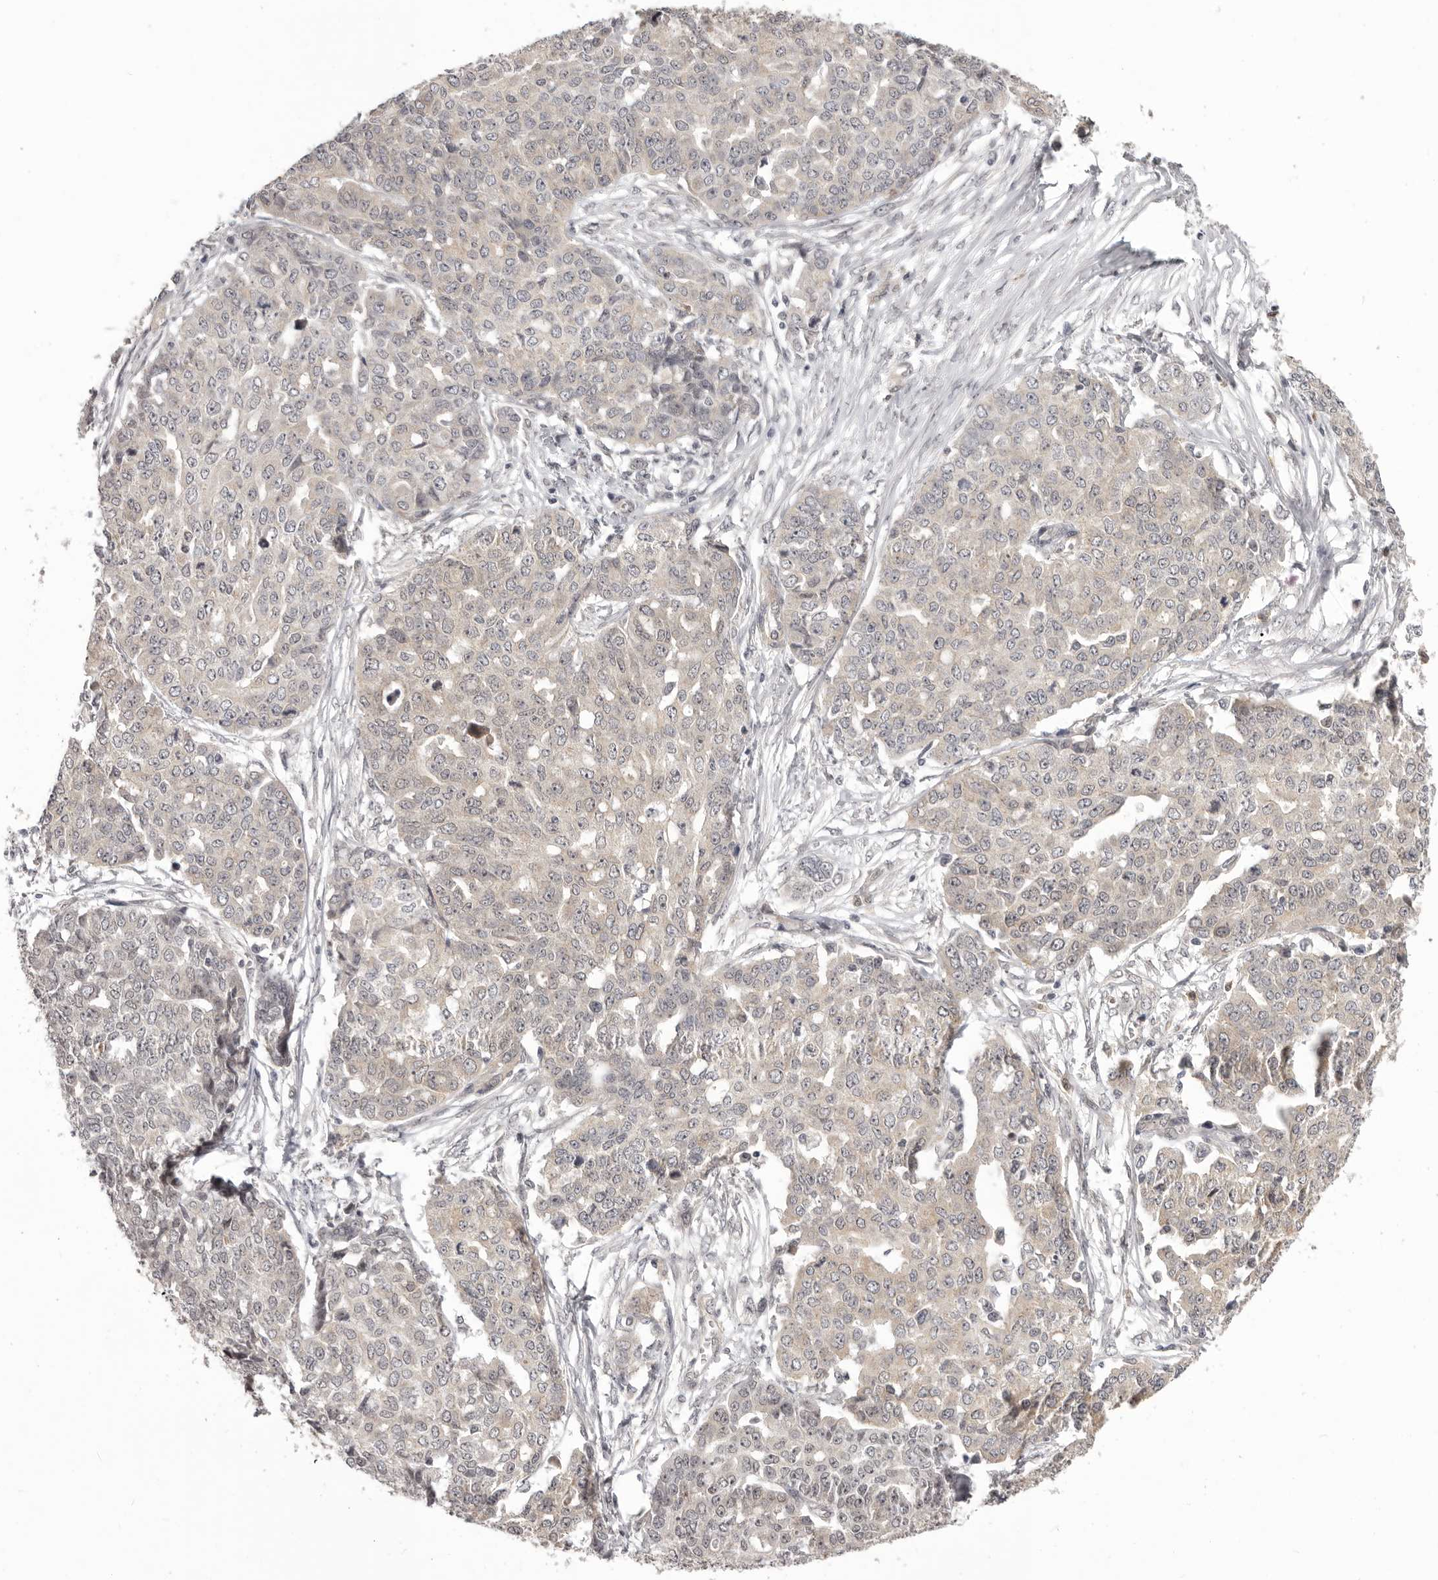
{"staining": {"intensity": "negative", "quantity": "none", "location": "none"}, "tissue": "ovarian cancer", "cell_type": "Tumor cells", "image_type": "cancer", "snomed": [{"axis": "morphology", "description": "Cystadenocarcinoma, serous, NOS"}, {"axis": "topography", "description": "Soft tissue"}, {"axis": "topography", "description": "Ovary"}], "caption": "IHC of human ovarian serous cystadenocarcinoma displays no positivity in tumor cells.", "gene": "RNF2", "patient": {"sex": "female", "age": 57}}